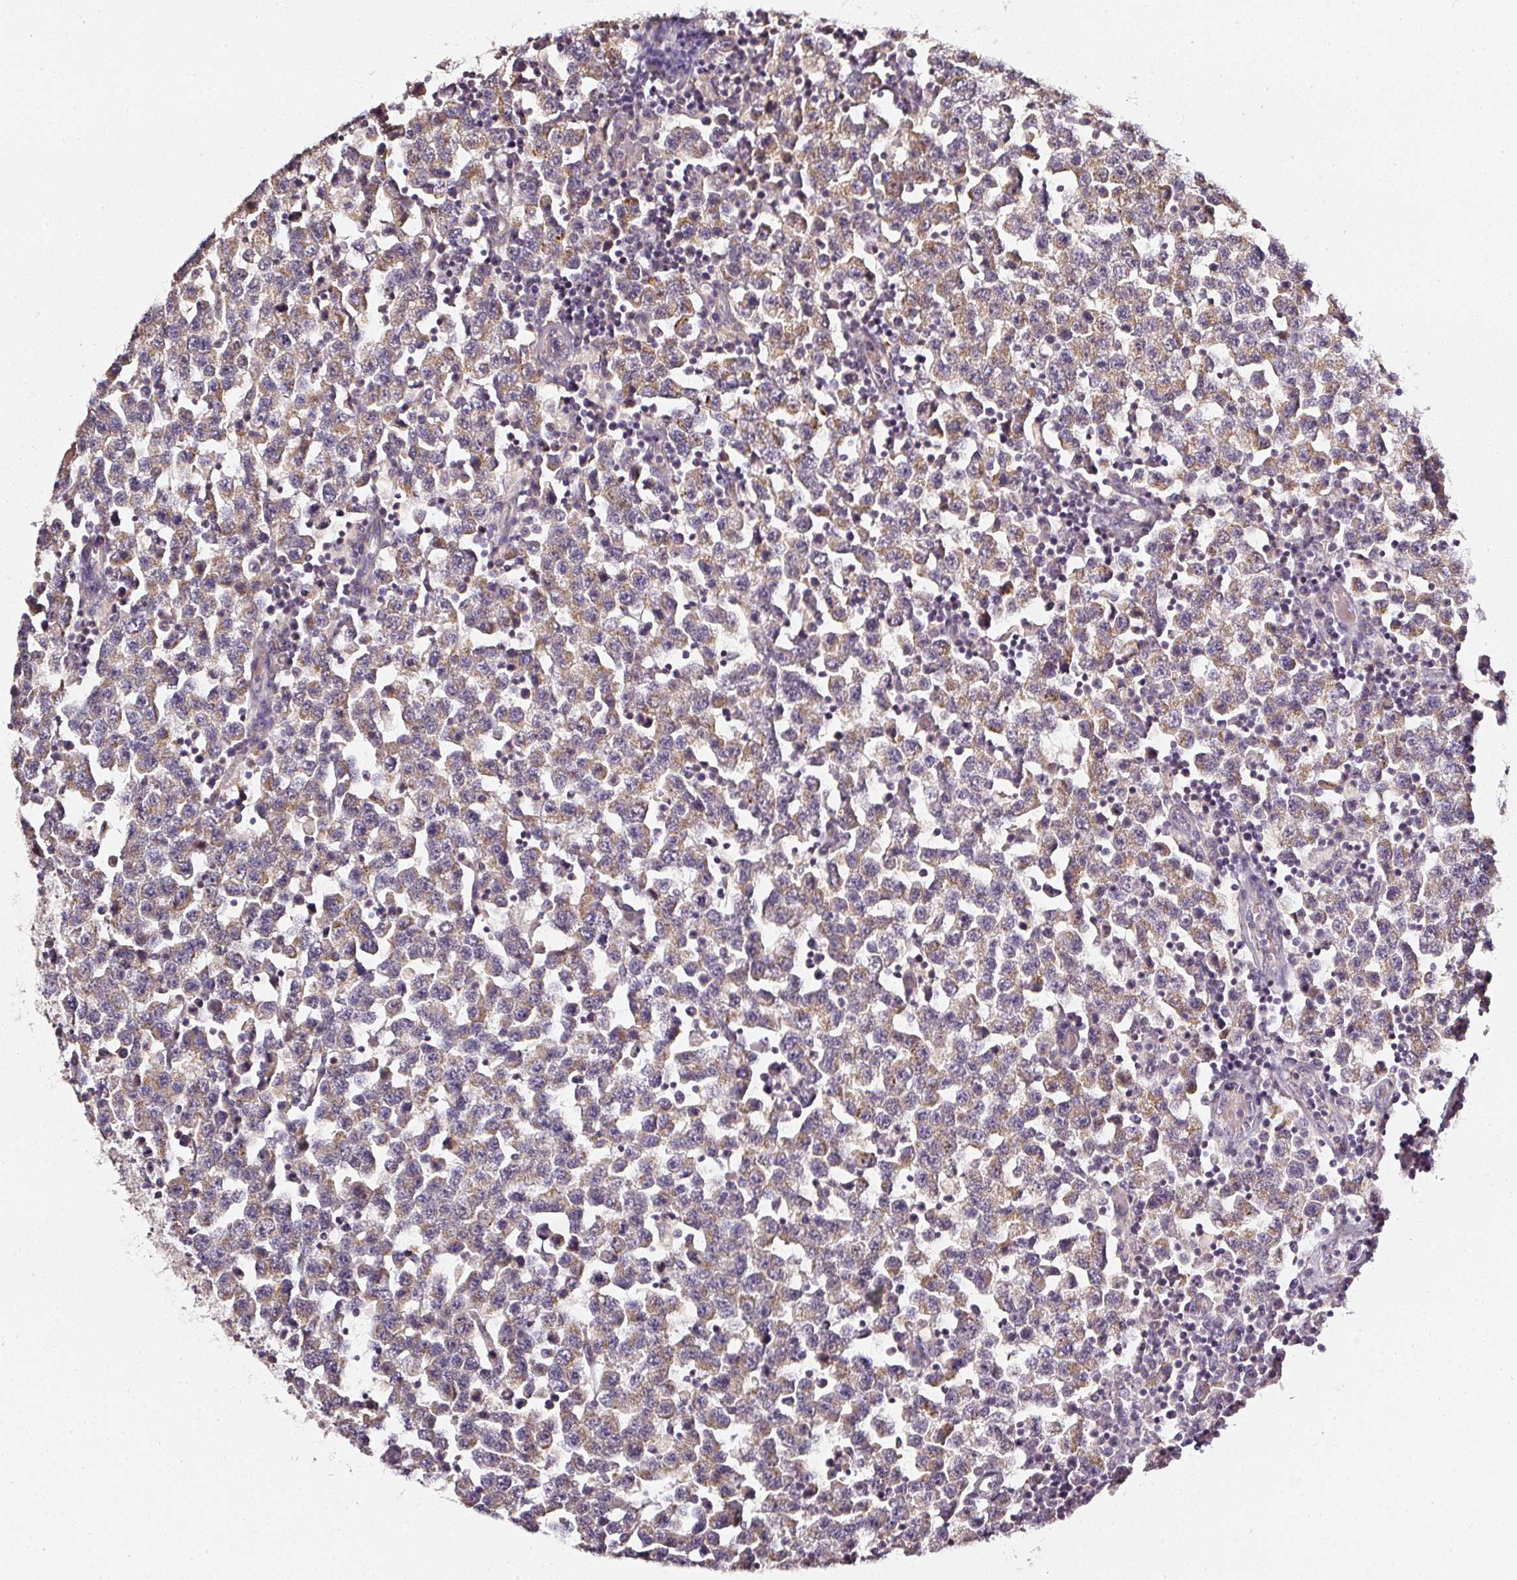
{"staining": {"intensity": "moderate", "quantity": ">75%", "location": "cytoplasmic/membranous"}, "tissue": "testis cancer", "cell_type": "Tumor cells", "image_type": "cancer", "snomed": [{"axis": "morphology", "description": "Seminoma, NOS"}, {"axis": "topography", "description": "Testis"}], "caption": "Tumor cells display medium levels of moderate cytoplasmic/membranous expression in approximately >75% of cells in seminoma (testis).", "gene": "NTRK1", "patient": {"sex": "male", "age": 34}}